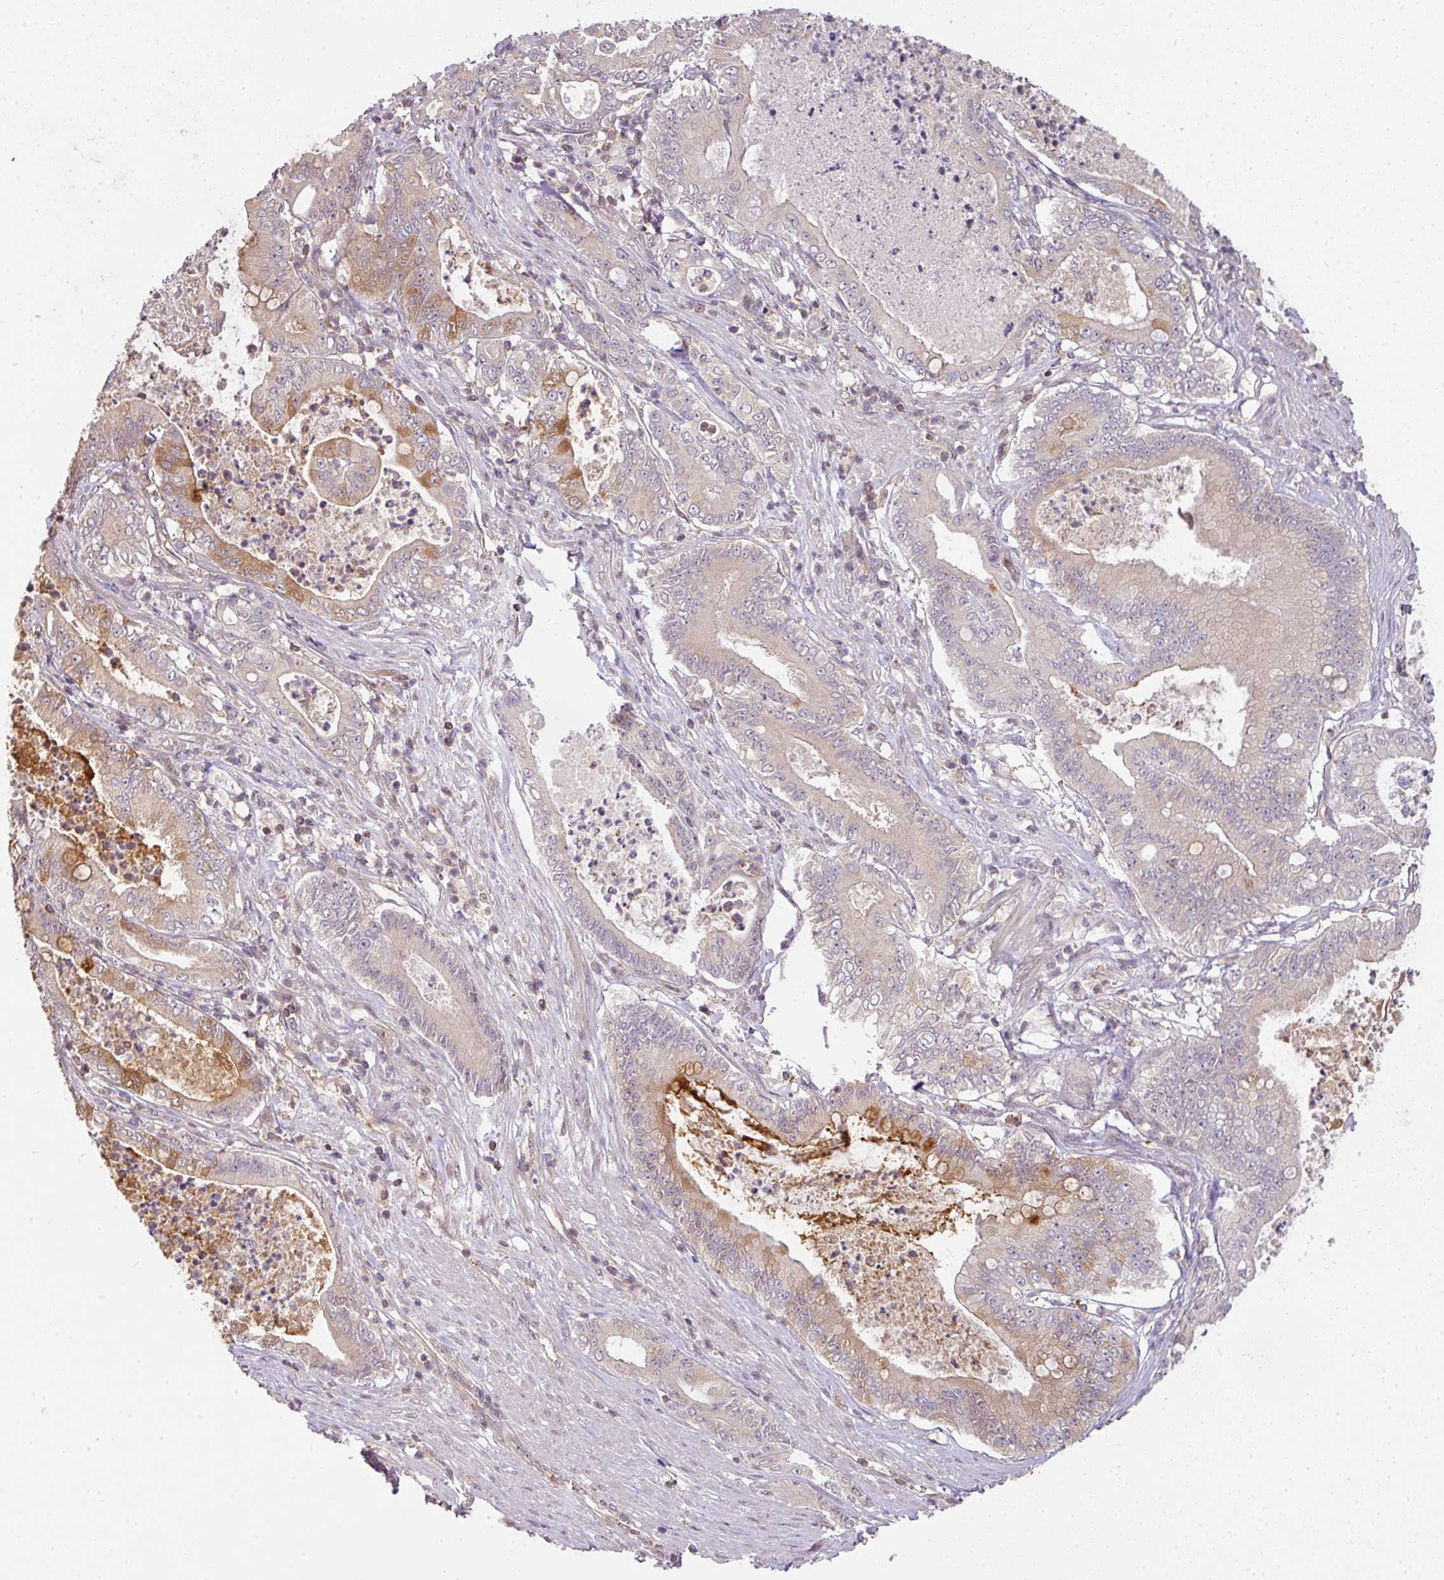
{"staining": {"intensity": "moderate", "quantity": "<25%", "location": "cytoplasmic/membranous"}, "tissue": "pancreatic cancer", "cell_type": "Tumor cells", "image_type": "cancer", "snomed": [{"axis": "morphology", "description": "Adenocarcinoma, NOS"}, {"axis": "topography", "description": "Pancreas"}], "caption": "Protein staining shows moderate cytoplasmic/membranous positivity in approximately <25% of tumor cells in pancreatic cancer. Nuclei are stained in blue.", "gene": "TCL1B", "patient": {"sex": "male", "age": 71}}